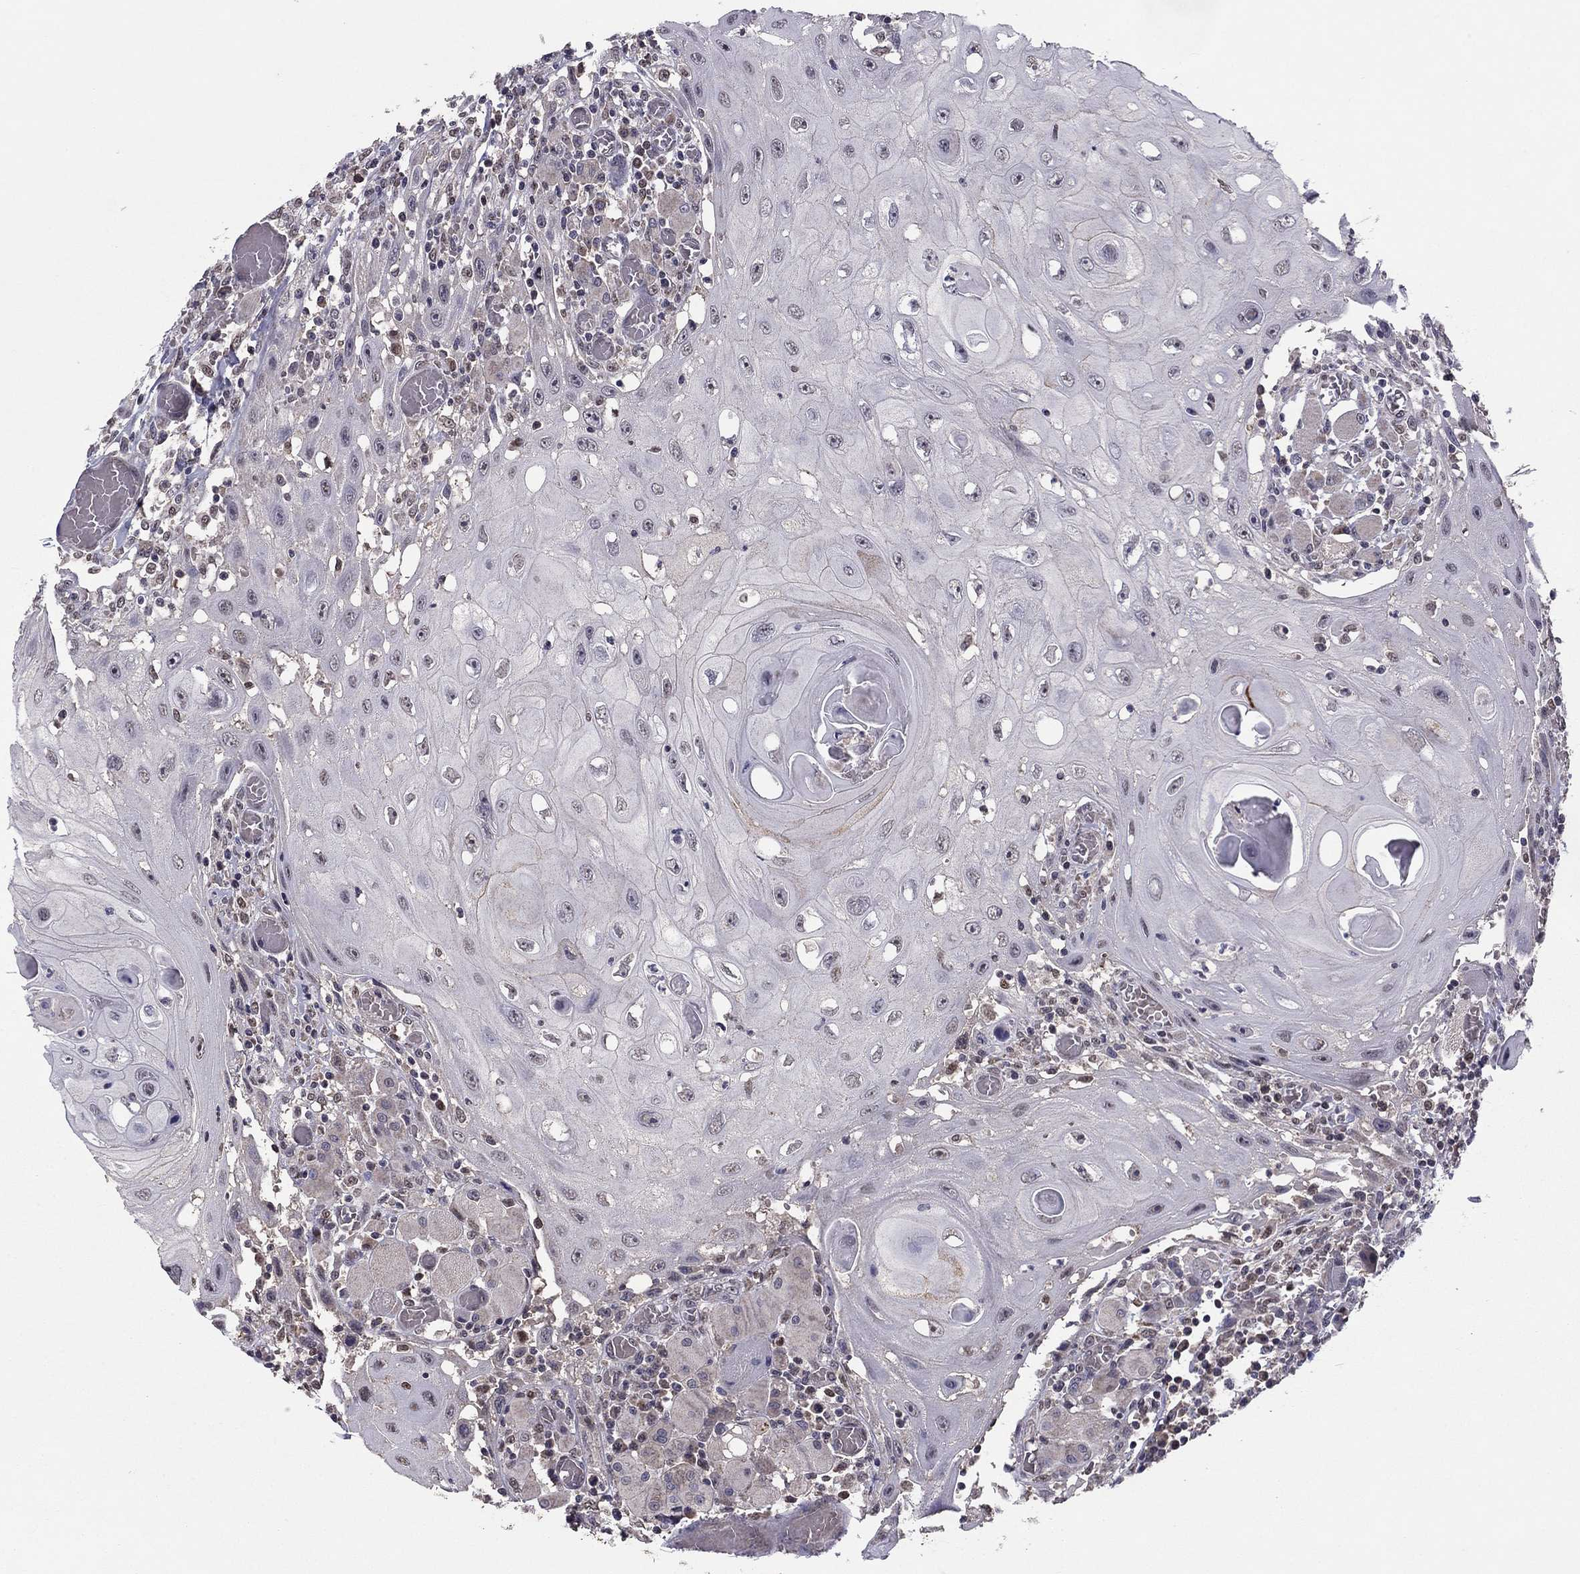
{"staining": {"intensity": "negative", "quantity": "none", "location": "none"}, "tissue": "head and neck cancer", "cell_type": "Tumor cells", "image_type": "cancer", "snomed": [{"axis": "morphology", "description": "Normal tissue, NOS"}, {"axis": "morphology", "description": "Squamous cell carcinoma, NOS"}, {"axis": "topography", "description": "Oral tissue"}, {"axis": "topography", "description": "Head-Neck"}], "caption": "Tumor cells show no significant staining in head and neck squamous cell carcinoma.", "gene": "HCN1", "patient": {"sex": "male", "age": 71}}